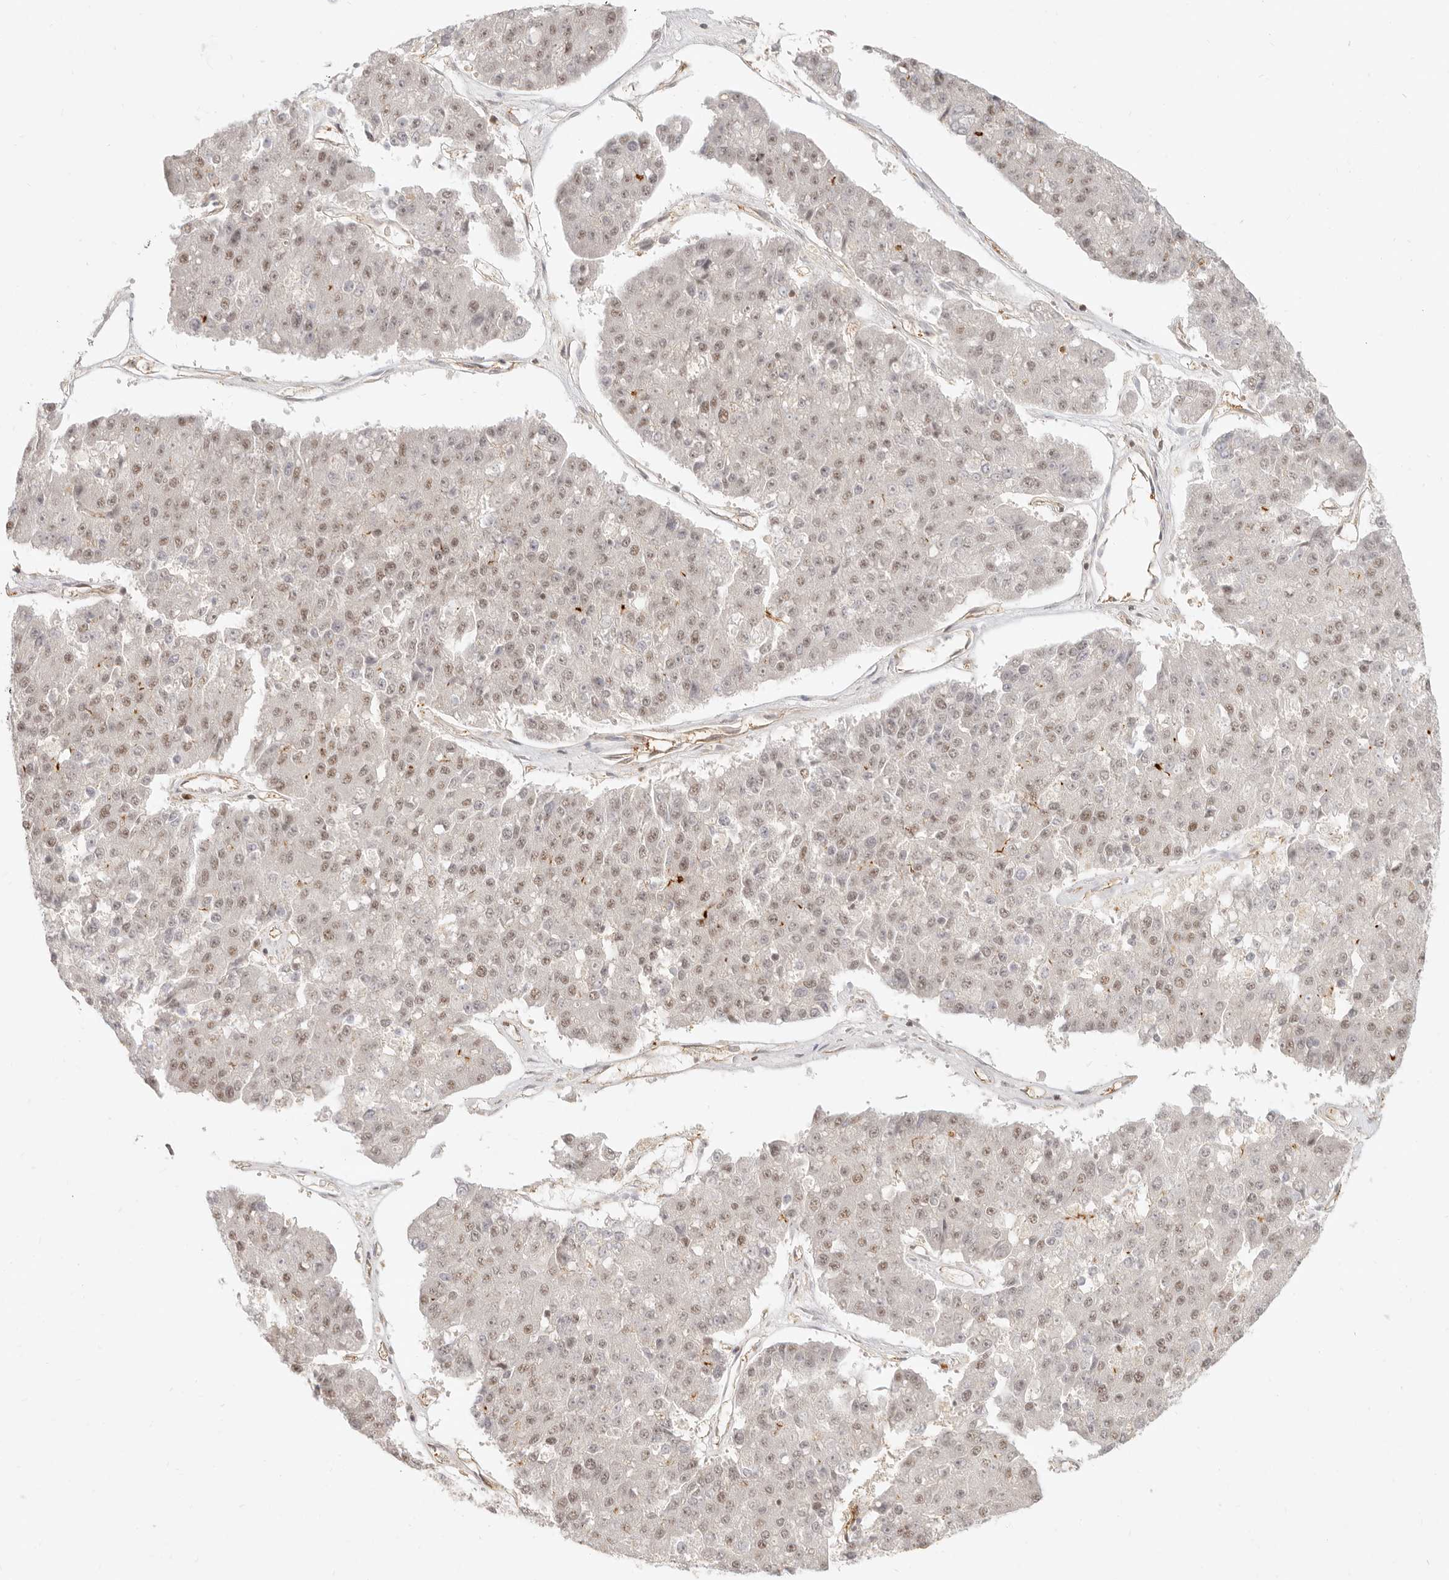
{"staining": {"intensity": "weak", "quantity": ">75%", "location": "nuclear"}, "tissue": "pancreatic cancer", "cell_type": "Tumor cells", "image_type": "cancer", "snomed": [{"axis": "morphology", "description": "Adenocarcinoma, NOS"}, {"axis": "topography", "description": "Pancreas"}], "caption": "The photomicrograph shows immunohistochemical staining of pancreatic cancer (adenocarcinoma). There is weak nuclear positivity is seen in approximately >75% of tumor cells.", "gene": "BAP1", "patient": {"sex": "male", "age": 50}}